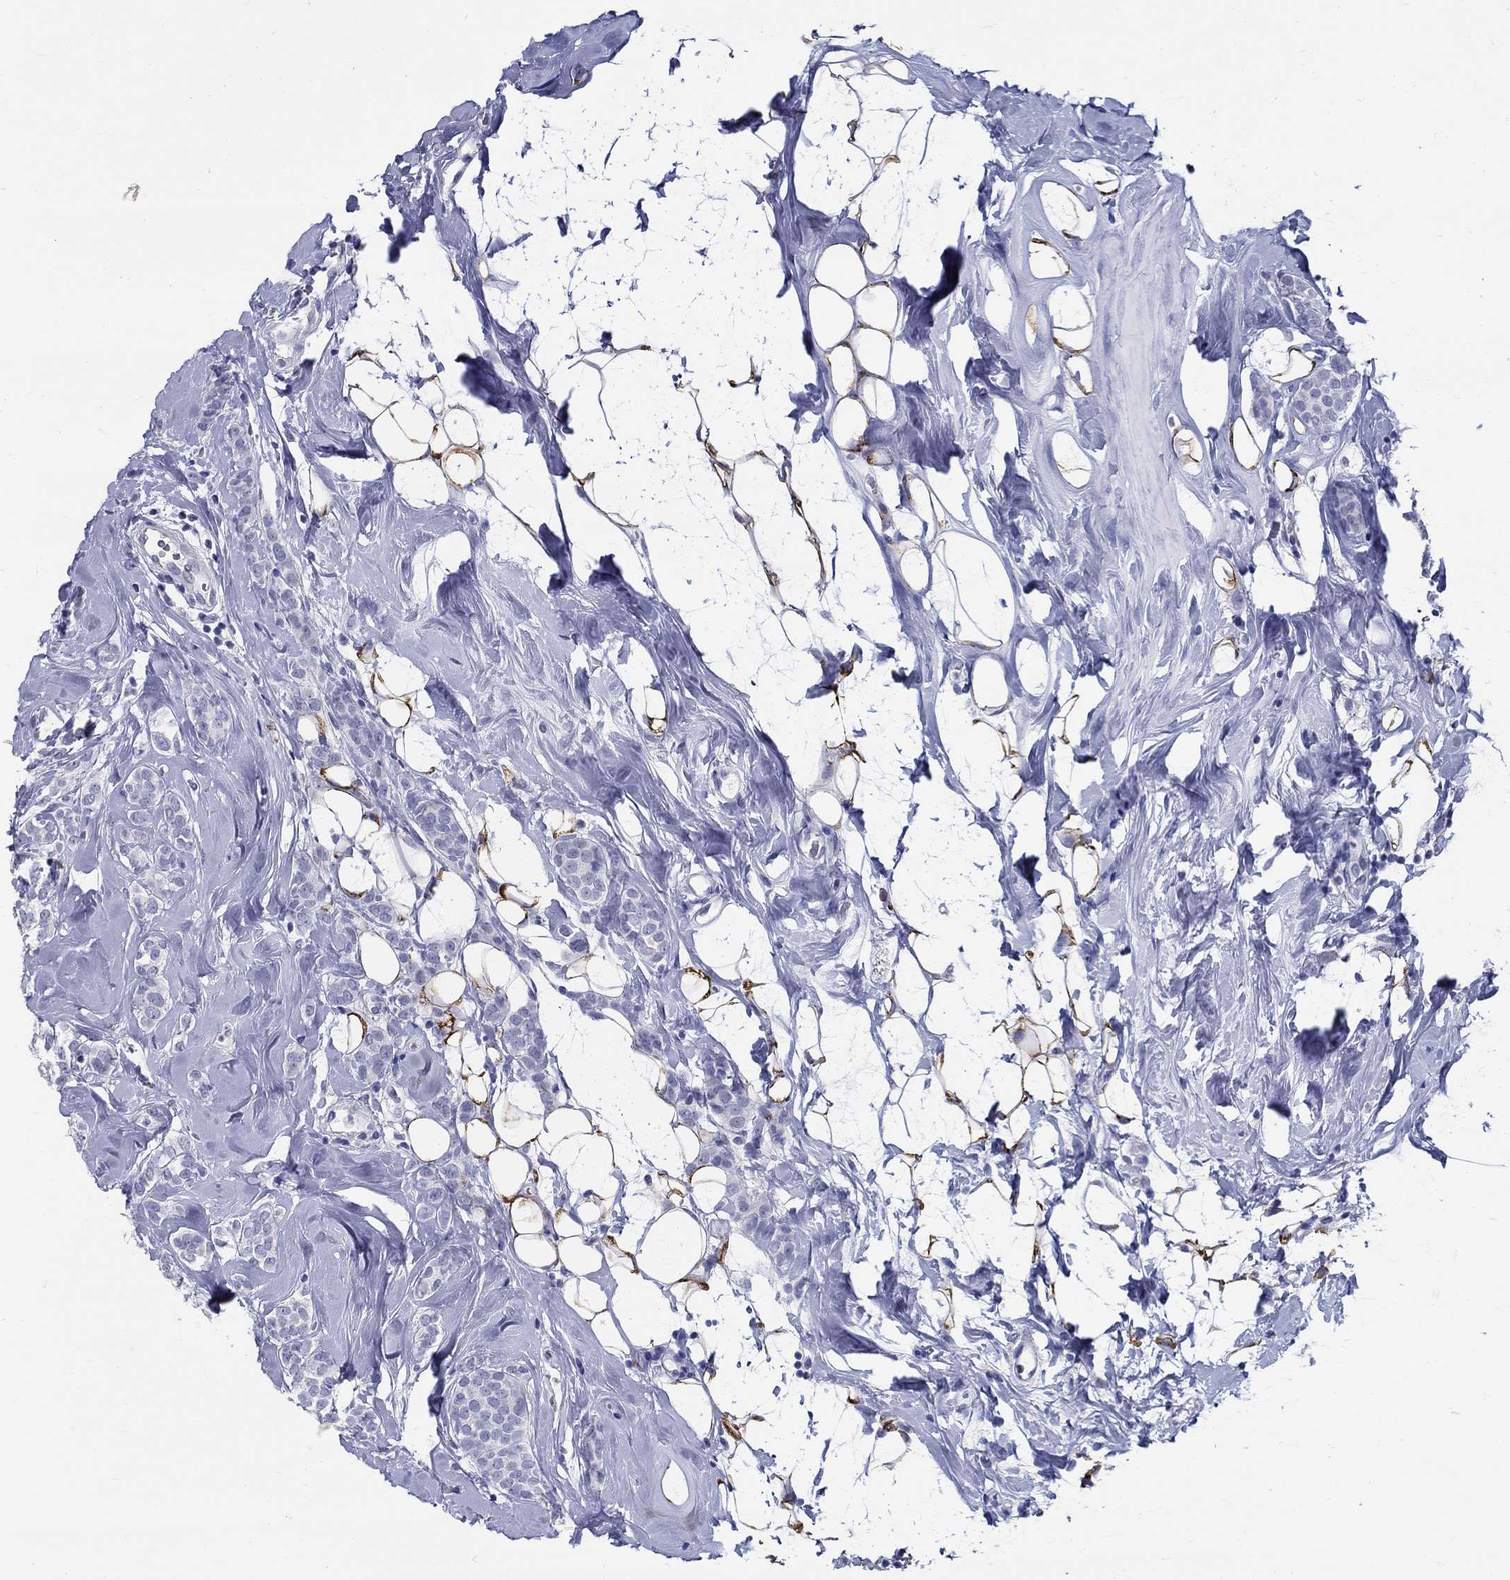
{"staining": {"intensity": "negative", "quantity": "none", "location": "none"}, "tissue": "breast cancer", "cell_type": "Tumor cells", "image_type": "cancer", "snomed": [{"axis": "morphology", "description": "Lobular carcinoma"}, {"axis": "topography", "description": "Breast"}], "caption": "The IHC histopathology image has no significant expression in tumor cells of lobular carcinoma (breast) tissue.", "gene": "CRYGS", "patient": {"sex": "female", "age": 49}}